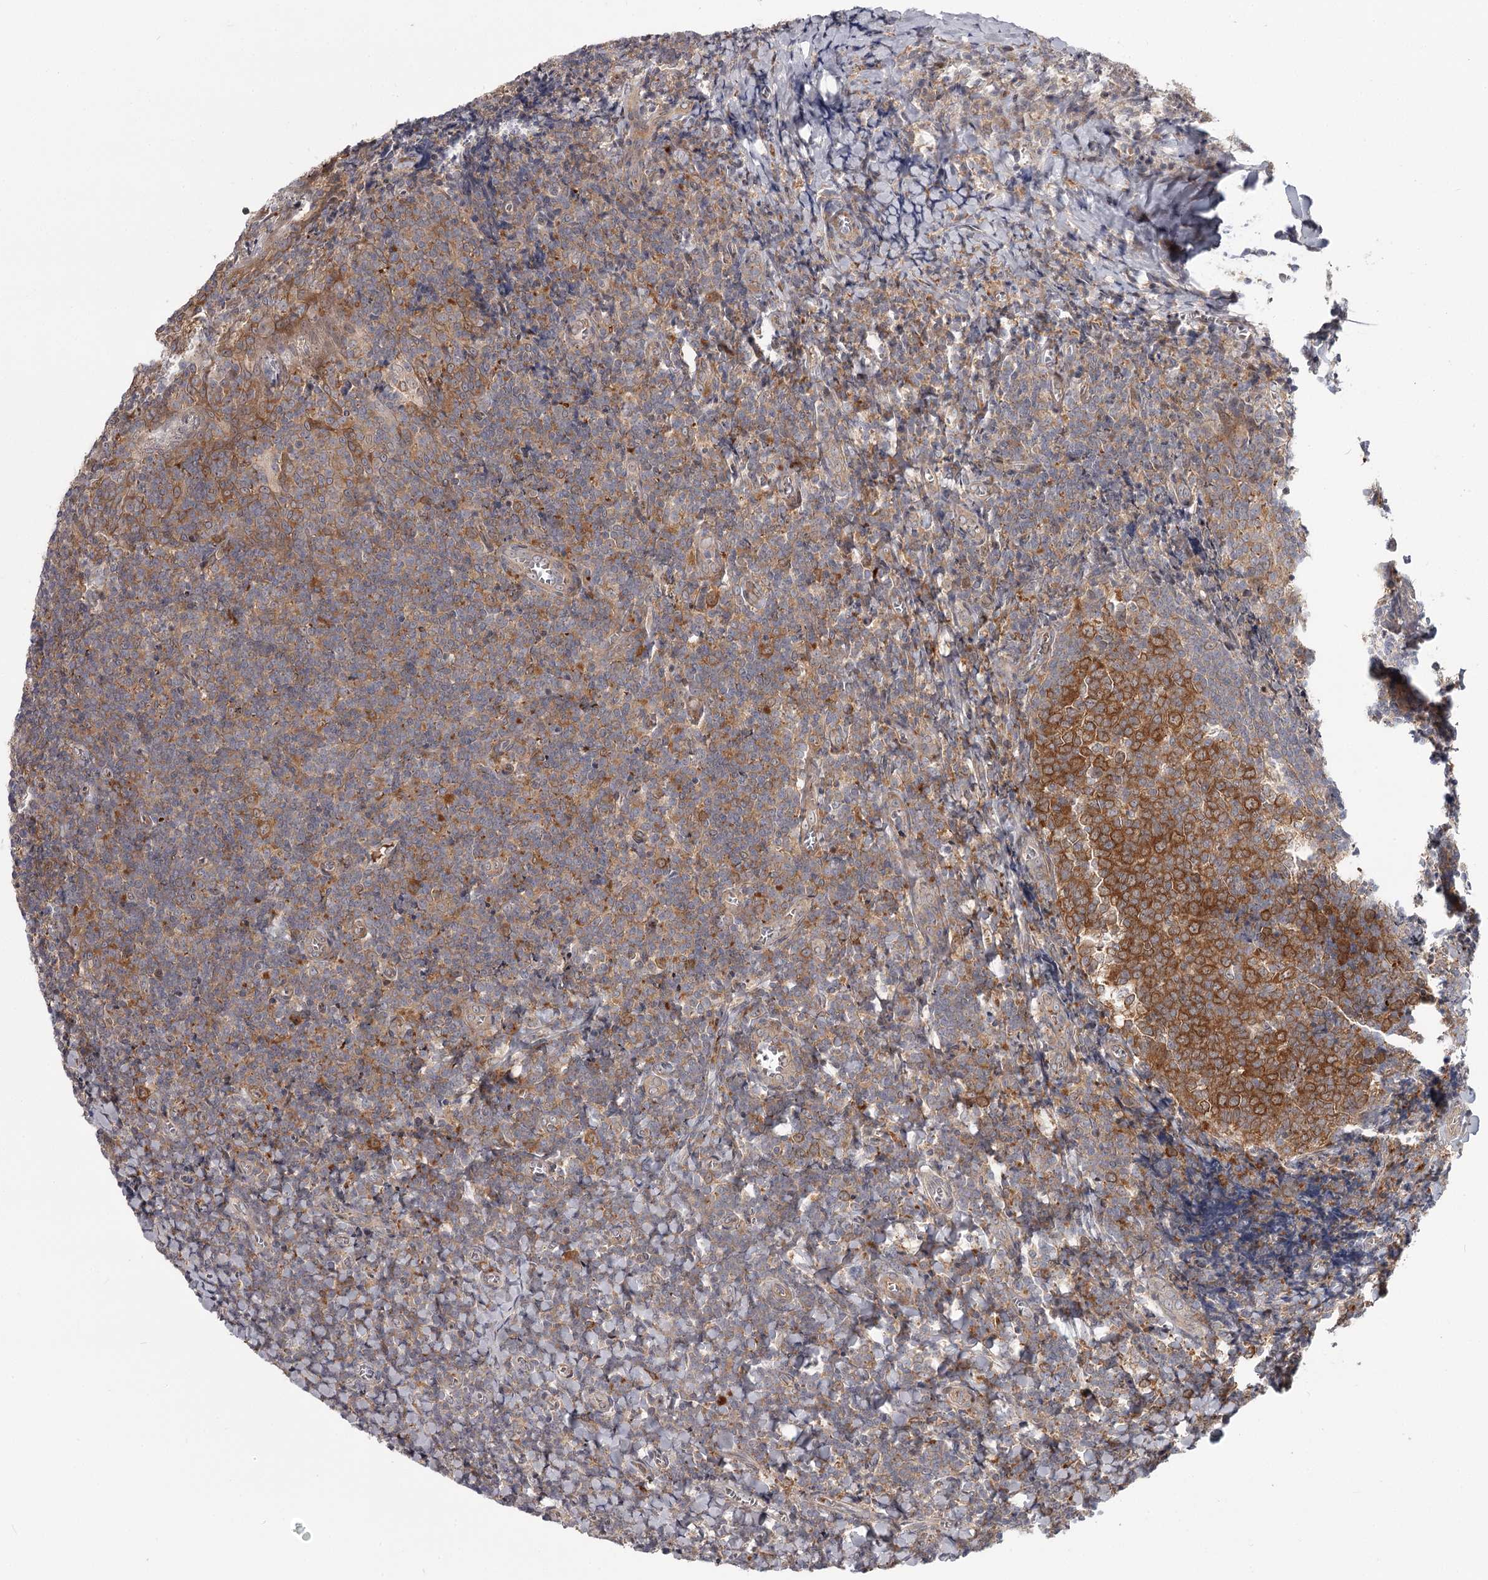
{"staining": {"intensity": "moderate", "quantity": ">75%", "location": "cytoplasmic/membranous"}, "tissue": "tonsil", "cell_type": "Germinal center cells", "image_type": "normal", "snomed": [{"axis": "morphology", "description": "Normal tissue, NOS"}, {"axis": "topography", "description": "Tonsil"}], "caption": "Immunohistochemical staining of normal tonsil demonstrates moderate cytoplasmic/membranous protein expression in about >75% of germinal center cells. The protein of interest is stained brown, and the nuclei are stained in blue (DAB (3,3'-diaminobenzidine) IHC with brightfield microscopy, high magnification).", "gene": "CCNG2", "patient": {"sex": "male", "age": 27}}